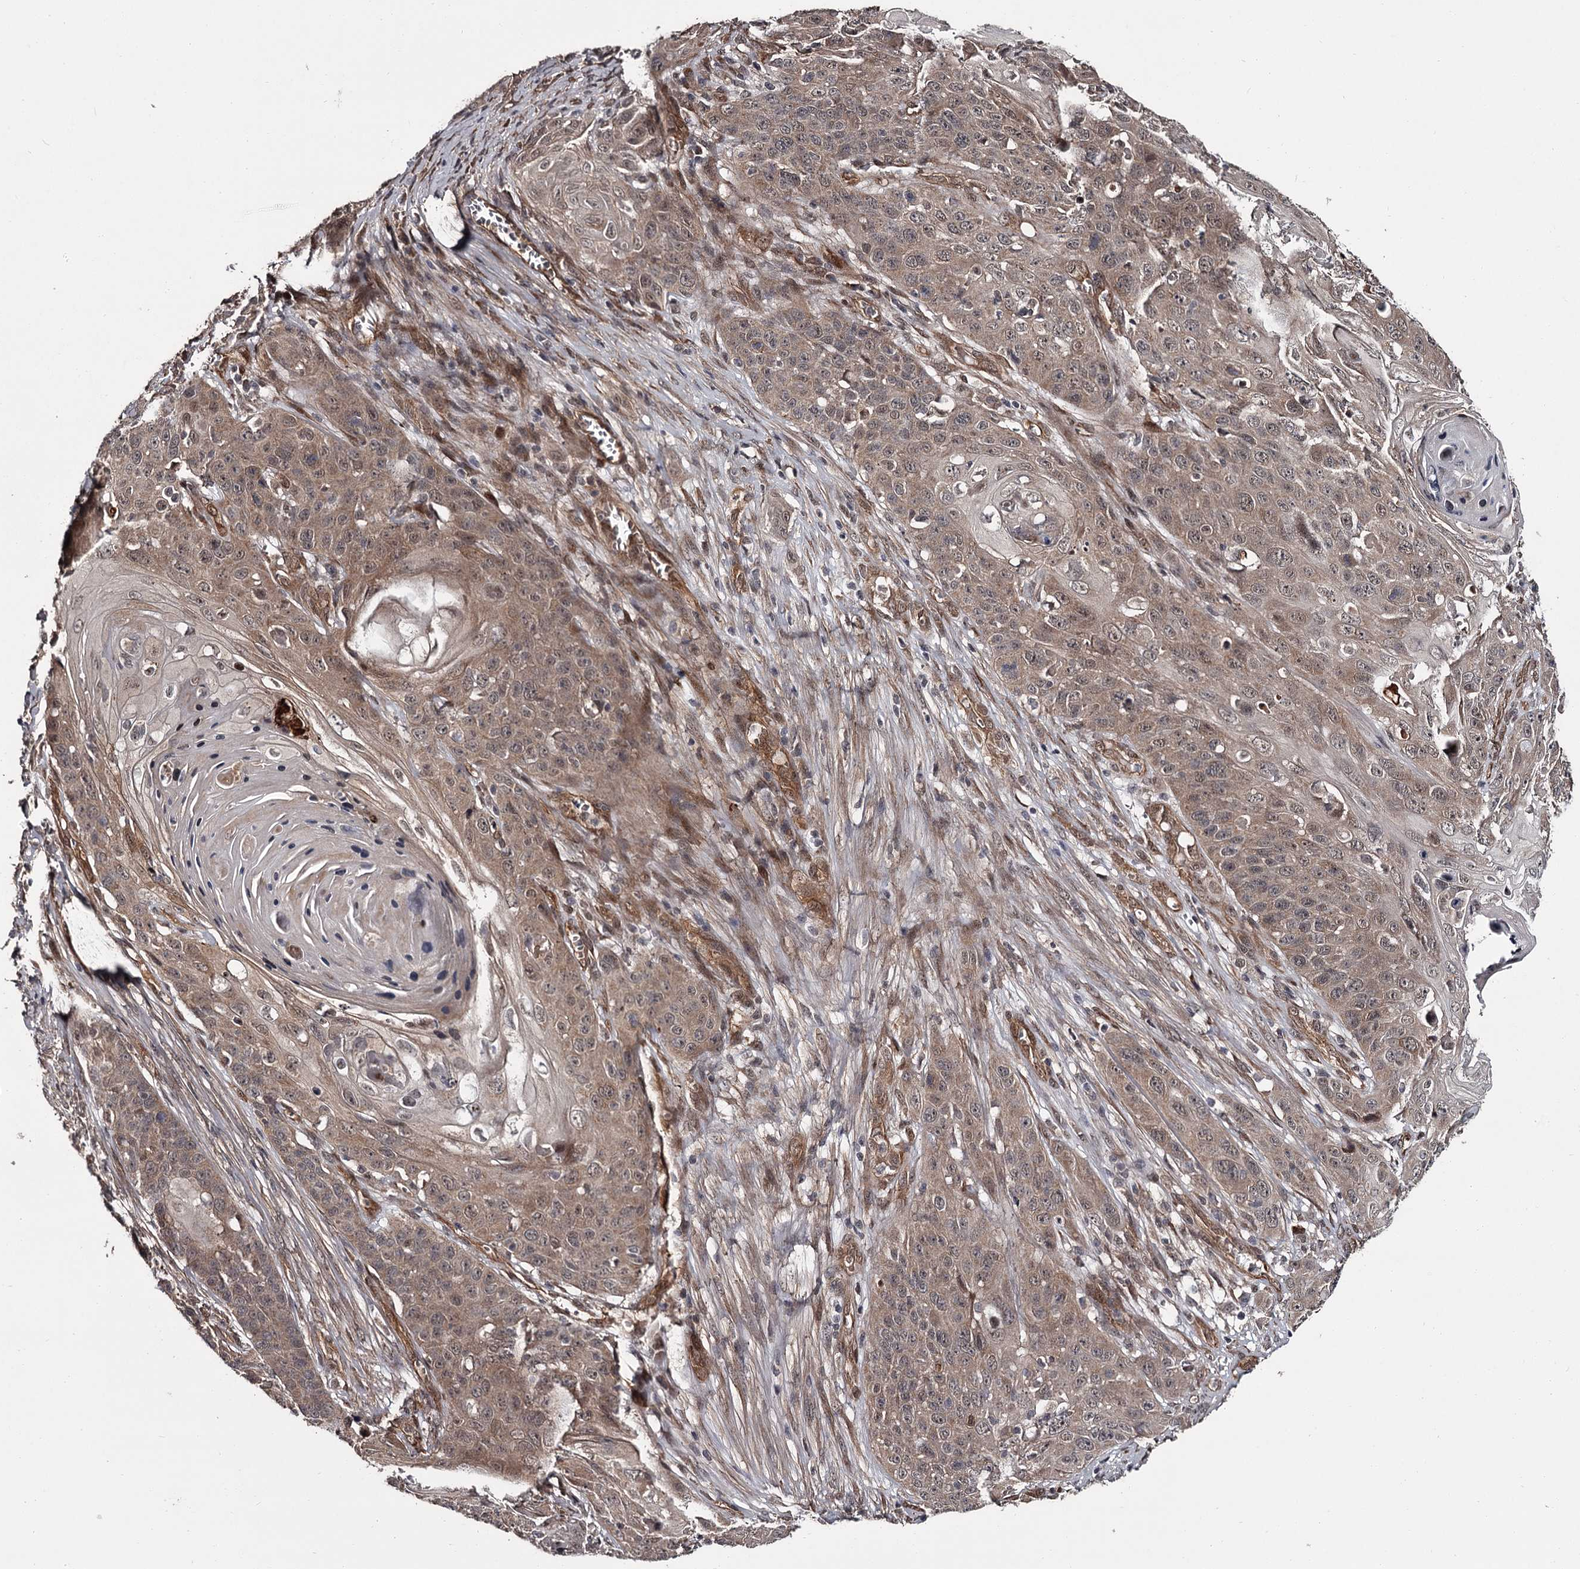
{"staining": {"intensity": "weak", "quantity": ">75%", "location": "cytoplasmic/membranous,nuclear"}, "tissue": "skin cancer", "cell_type": "Tumor cells", "image_type": "cancer", "snomed": [{"axis": "morphology", "description": "Squamous cell carcinoma, NOS"}, {"axis": "topography", "description": "Skin"}], "caption": "This micrograph demonstrates IHC staining of human skin cancer (squamous cell carcinoma), with low weak cytoplasmic/membranous and nuclear expression in about >75% of tumor cells.", "gene": "CDC42EP2", "patient": {"sex": "male", "age": 55}}